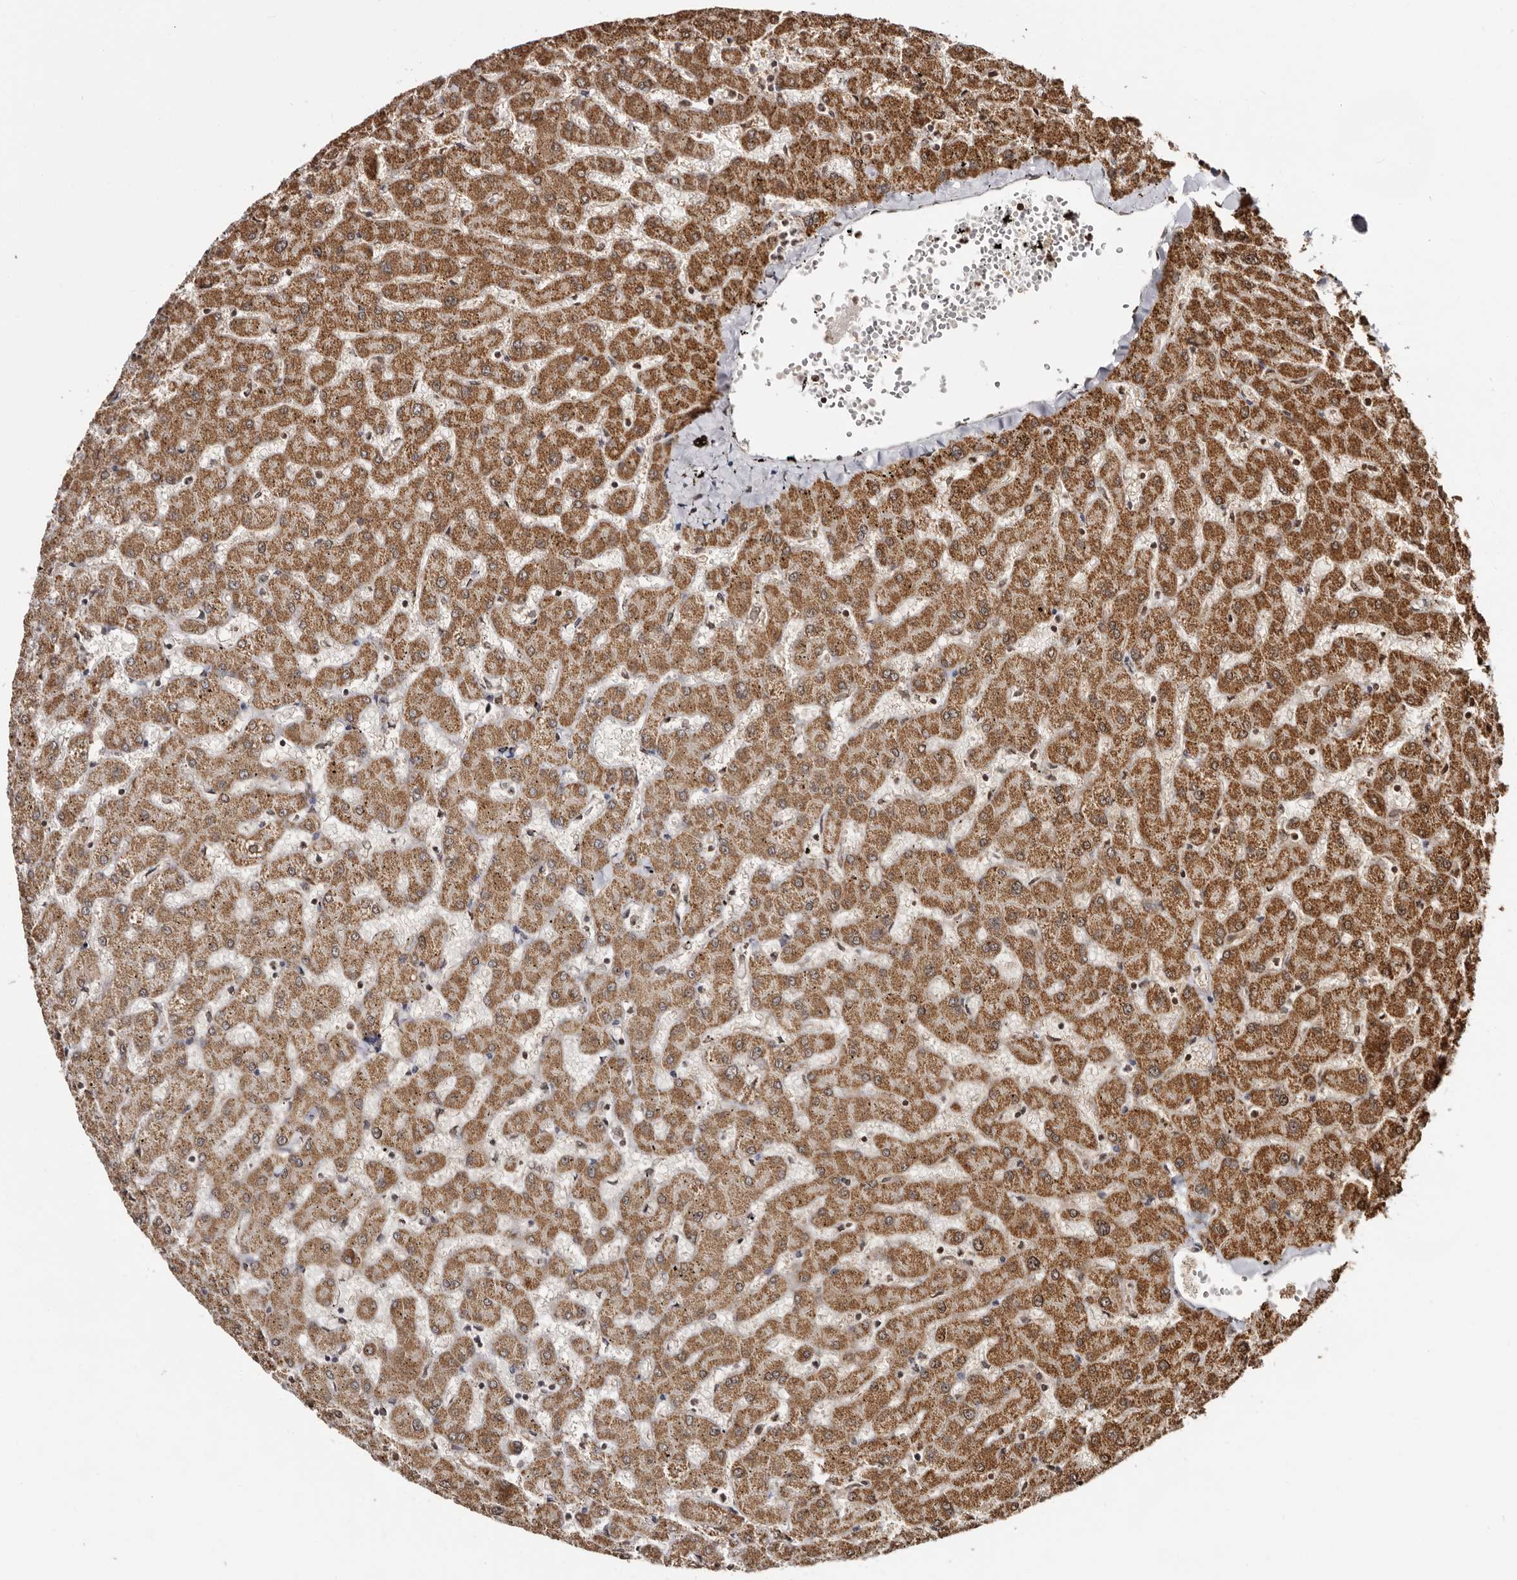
{"staining": {"intensity": "negative", "quantity": "none", "location": "none"}, "tissue": "liver", "cell_type": "Cholangiocytes", "image_type": "normal", "snomed": [{"axis": "morphology", "description": "Normal tissue, NOS"}, {"axis": "topography", "description": "Liver"}], "caption": "Cholangiocytes are negative for protein expression in benign human liver. (IHC, brightfield microscopy, high magnification).", "gene": "CCDC190", "patient": {"sex": "female", "age": 63}}